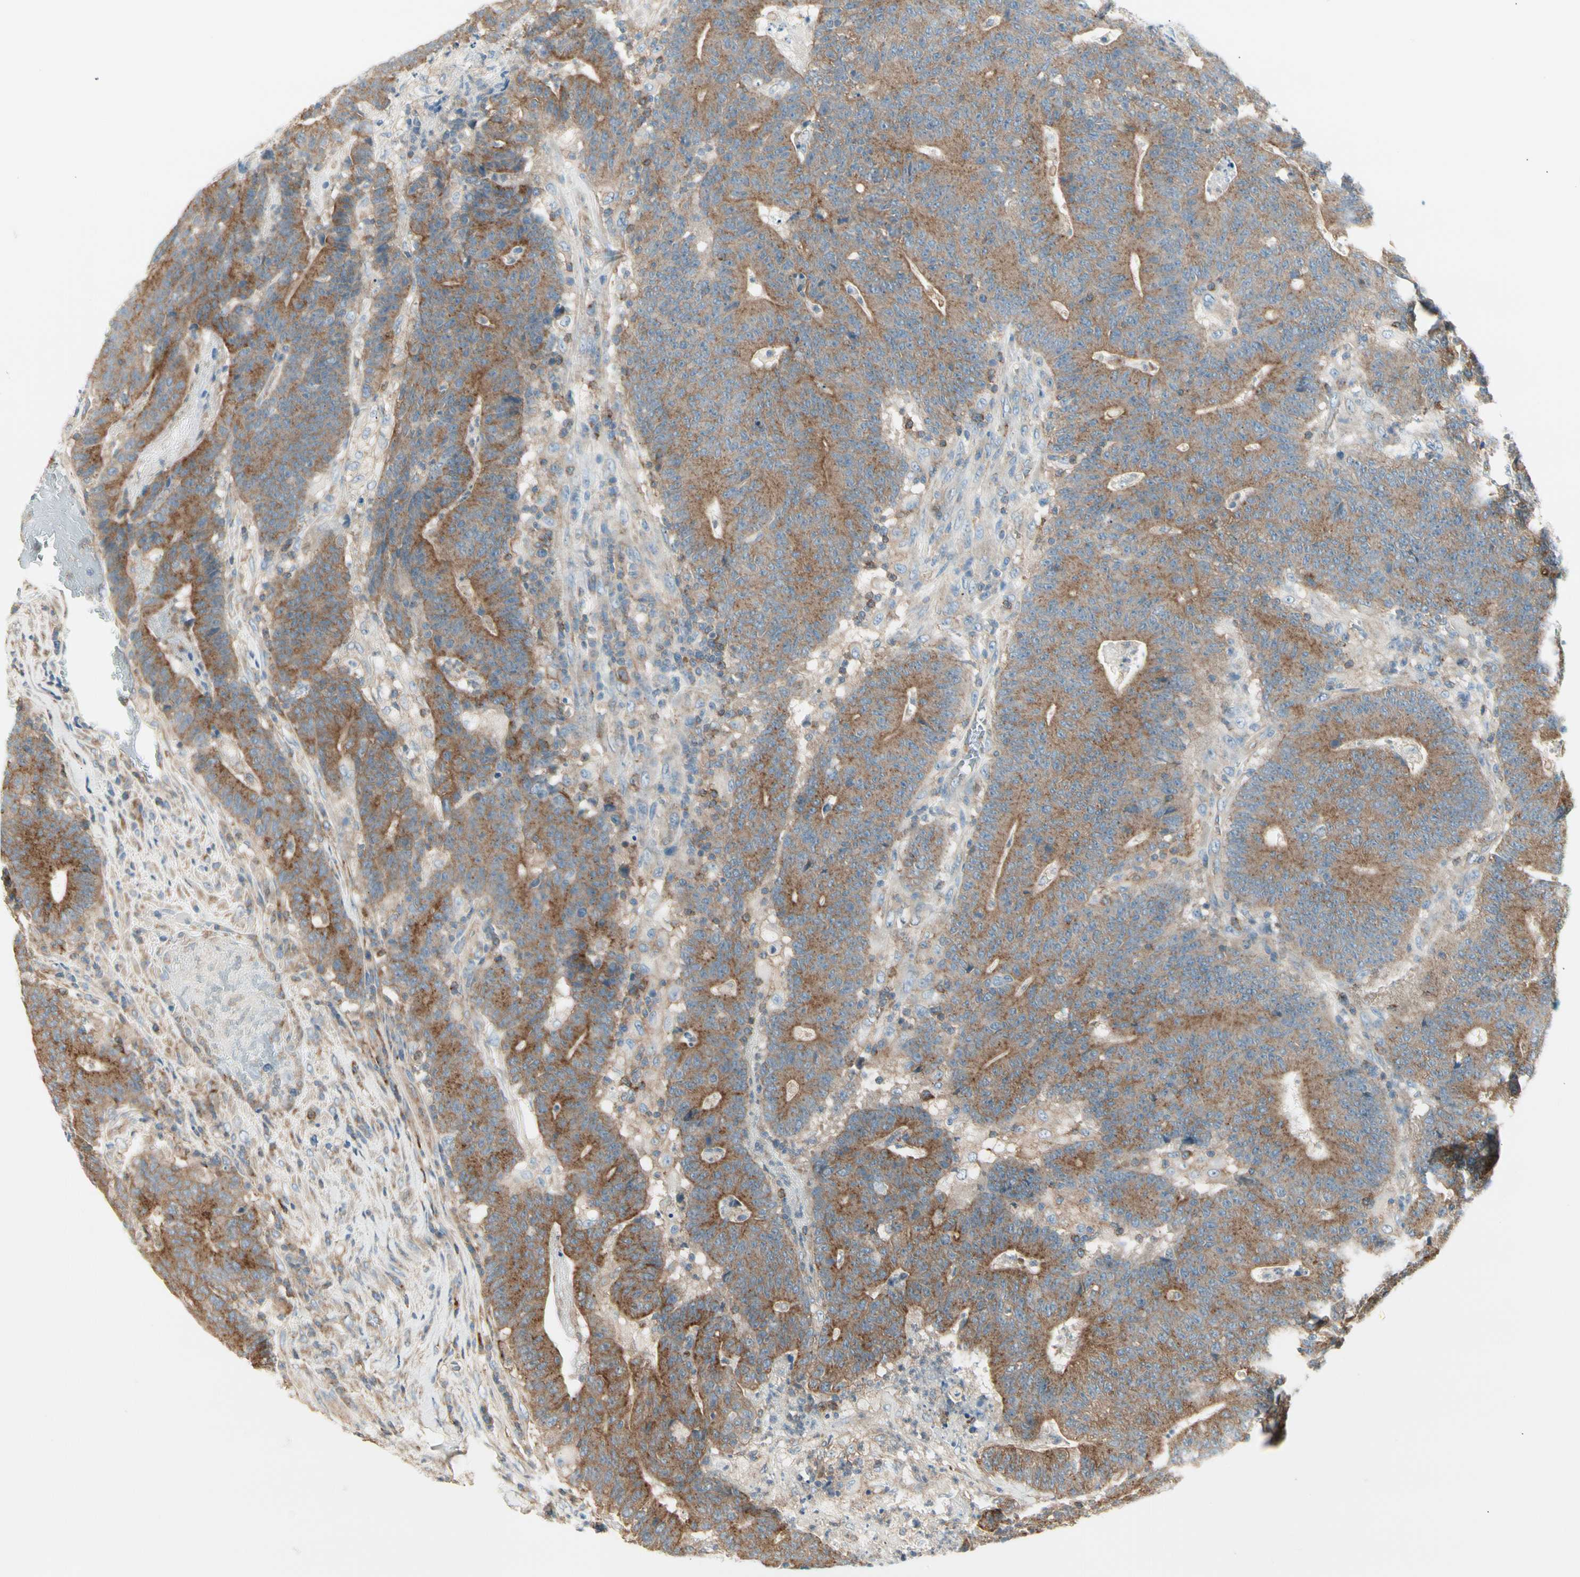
{"staining": {"intensity": "moderate", "quantity": ">75%", "location": "cytoplasmic/membranous"}, "tissue": "colorectal cancer", "cell_type": "Tumor cells", "image_type": "cancer", "snomed": [{"axis": "morphology", "description": "Normal tissue, NOS"}, {"axis": "morphology", "description": "Adenocarcinoma, NOS"}, {"axis": "topography", "description": "Colon"}], "caption": "Colorectal adenocarcinoma stained with a protein marker displays moderate staining in tumor cells.", "gene": "AGFG1", "patient": {"sex": "female", "age": 75}}